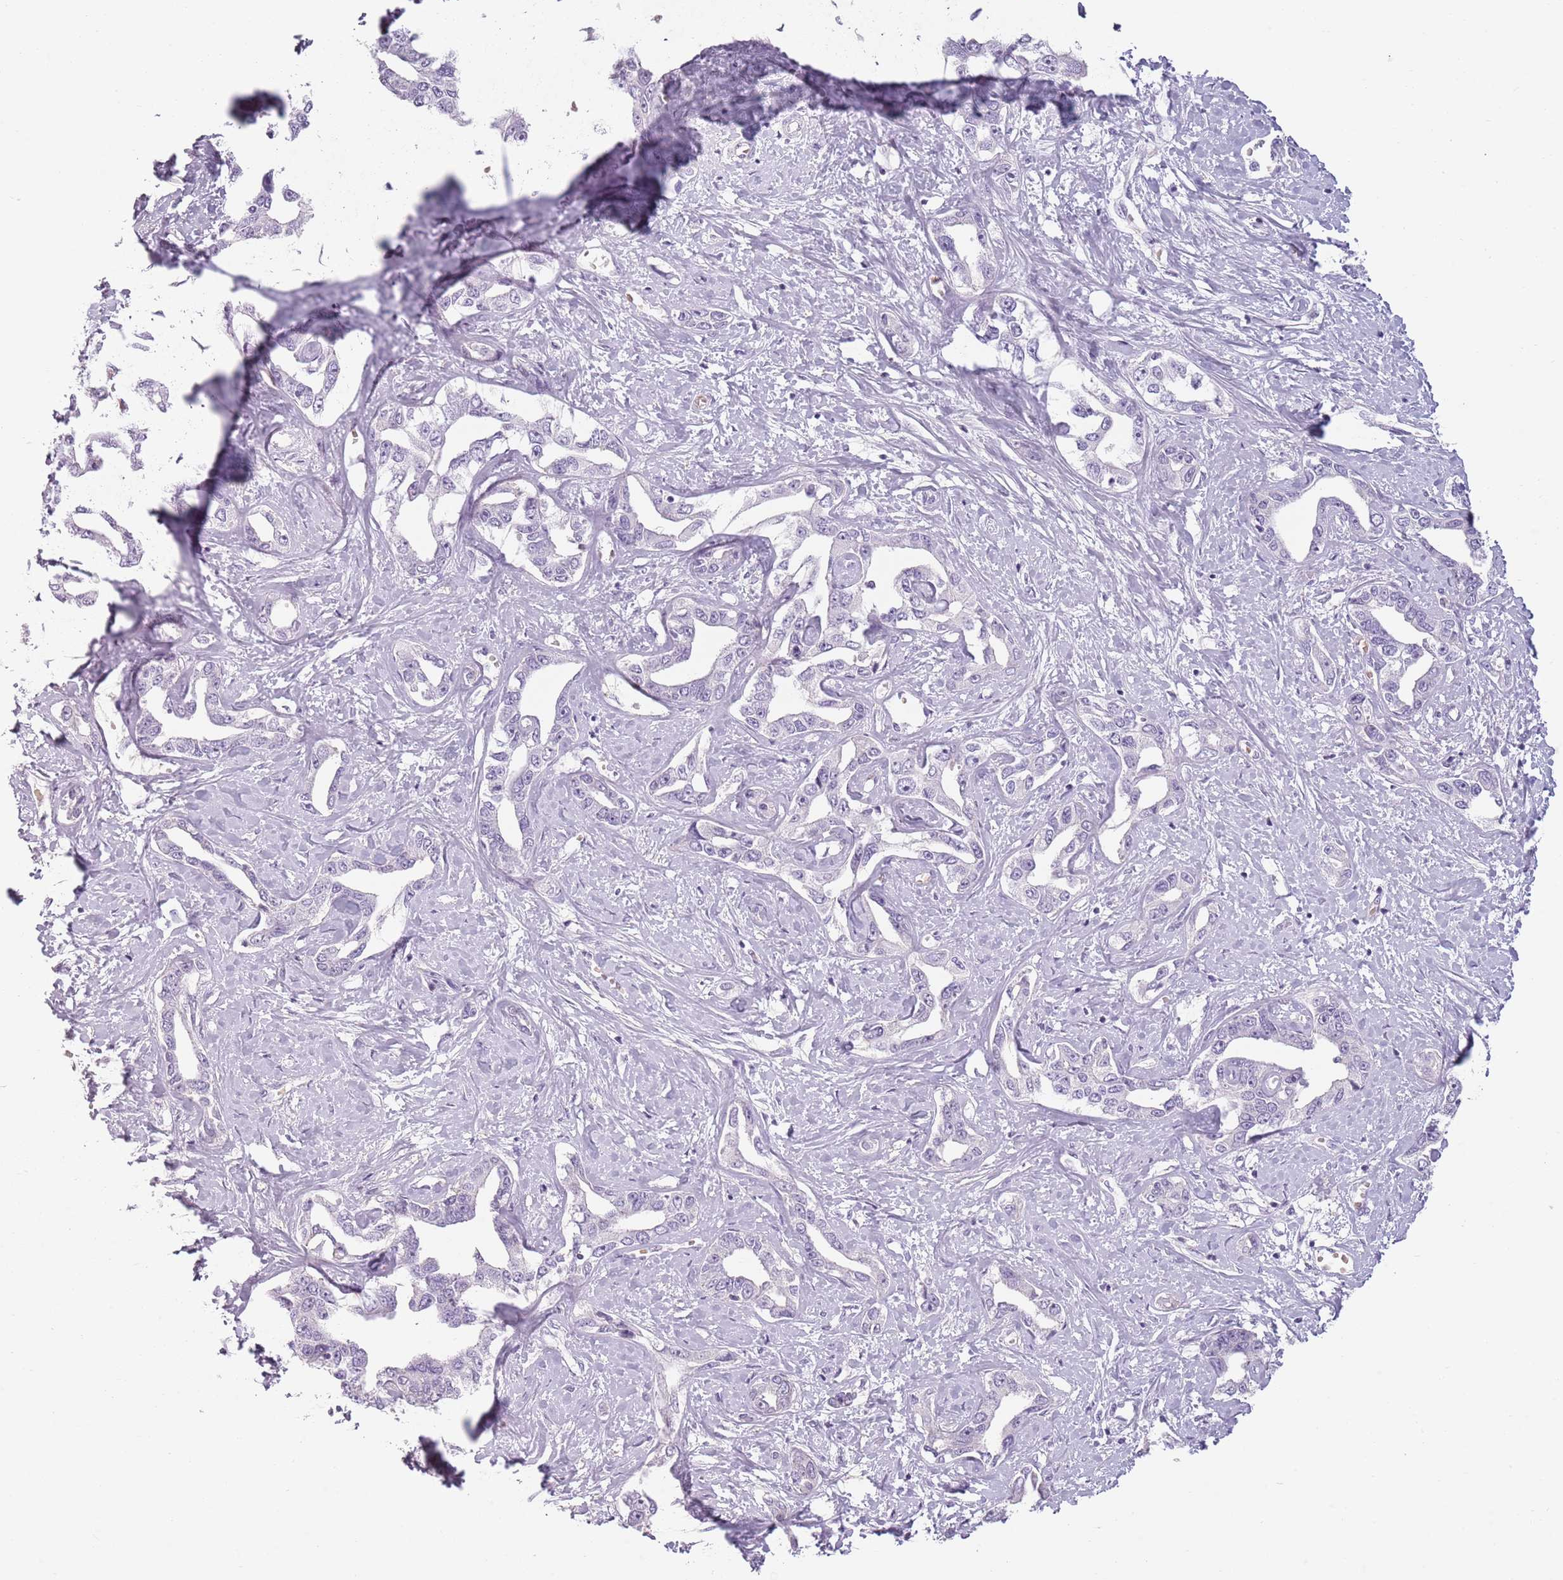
{"staining": {"intensity": "negative", "quantity": "none", "location": "none"}, "tissue": "liver cancer", "cell_type": "Tumor cells", "image_type": "cancer", "snomed": [{"axis": "morphology", "description": "Cholangiocarcinoma"}, {"axis": "topography", "description": "Liver"}], "caption": "A high-resolution photomicrograph shows immunohistochemistry staining of cholangiocarcinoma (liver), which reveals no significant positivity in tumor cells.", "gene": "PIEZO1", "patient": {"sex": "male", "age": 59}}